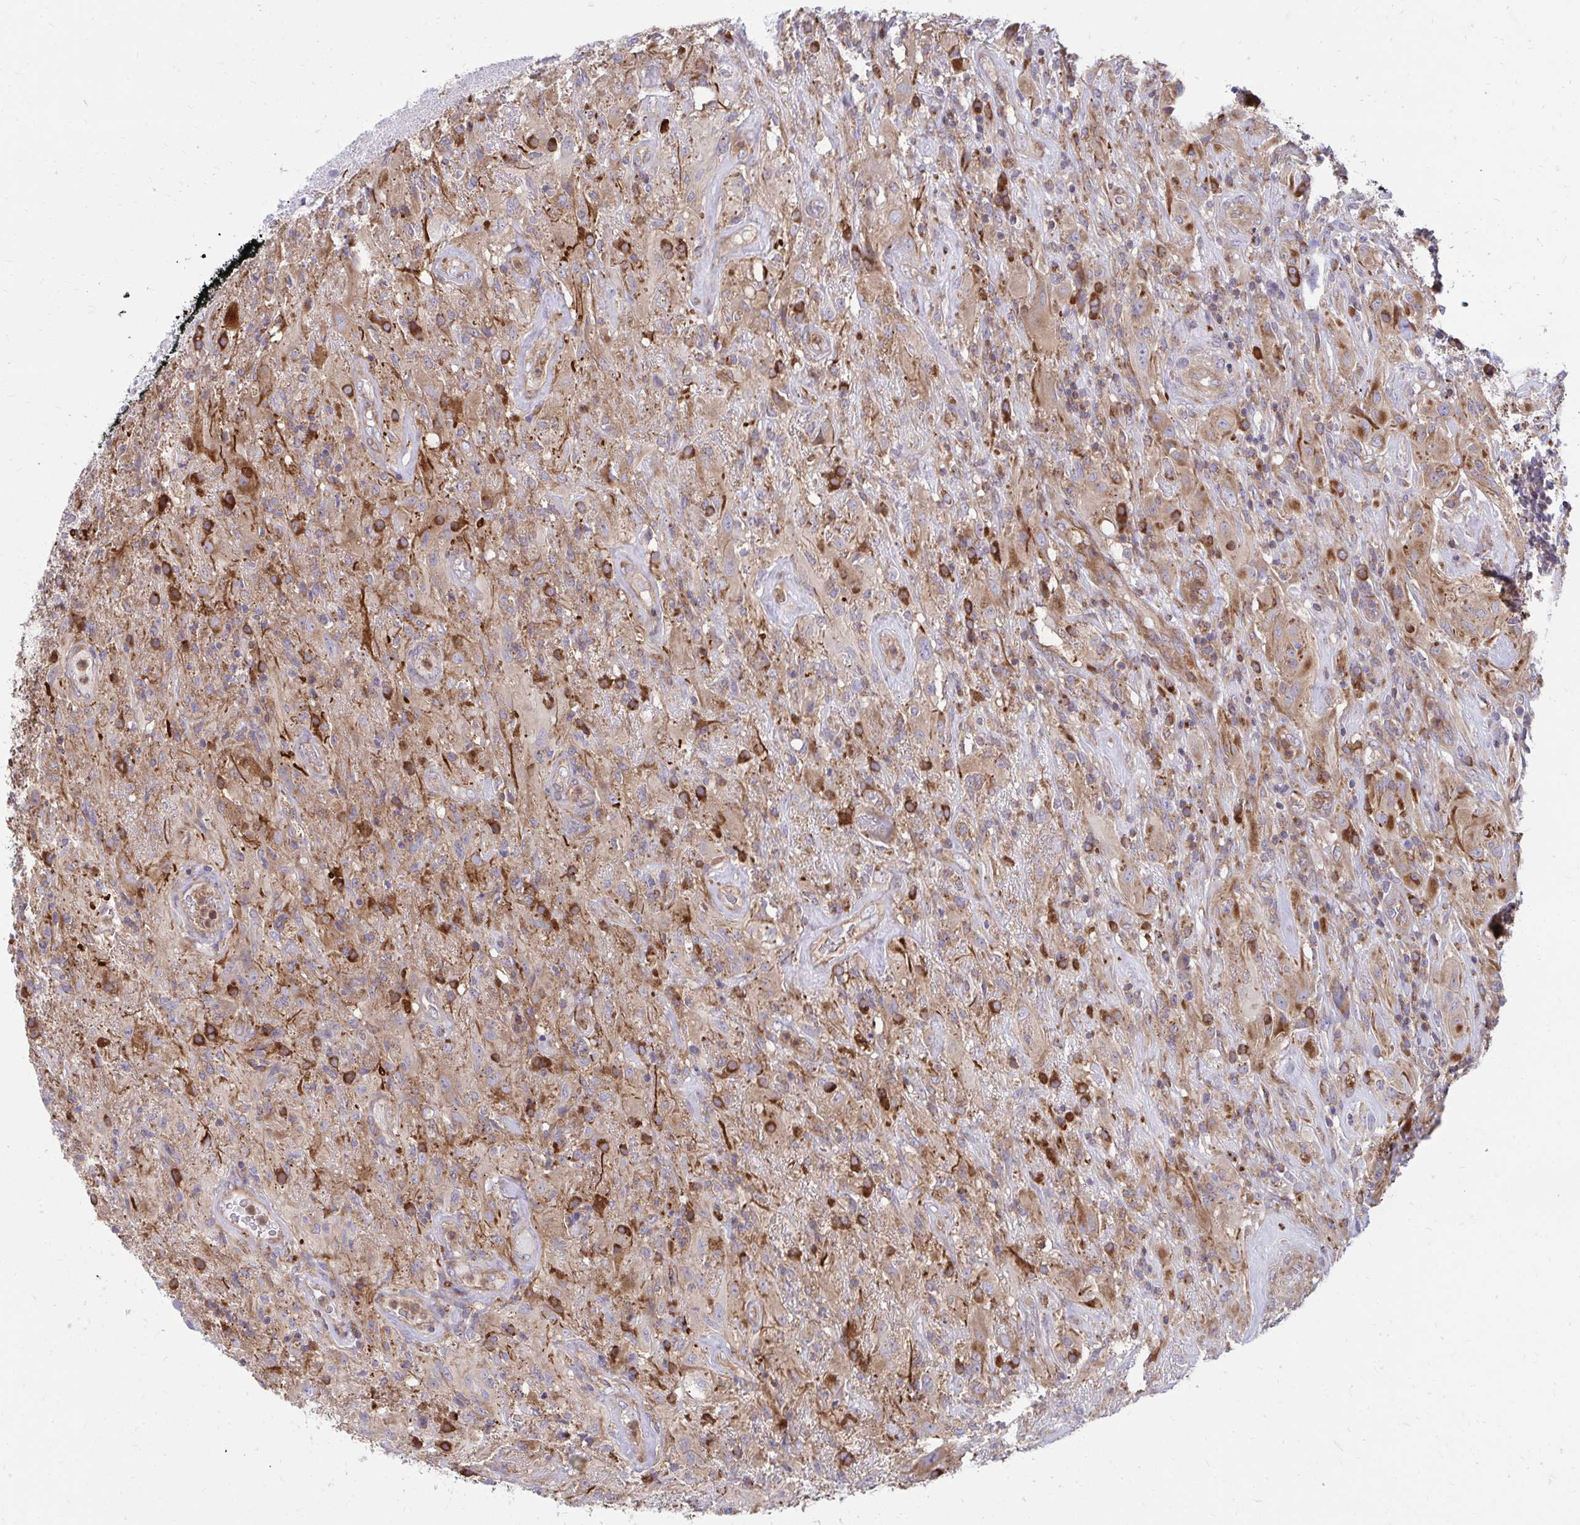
{"staining": {"intensity": "moderate", "quantity": "25%-75%", "location": "cytoplasmic/membranous"}, "tissue": "glioma", "cell_type": "Tumor cells", "image_type": "cancer", "snomed": [{"axis": "morphology", "description": "Glioma, malignant, High grade"}, {"axis": "topography", "description": "Brain"}], "caption": "The immunohistochemical stain highlights moderate cytoplasmic/membranous staining in tumor cells of glioma tissue.", "gene": "ASAP1", "patient": {"sex": "male", "age": 46}}